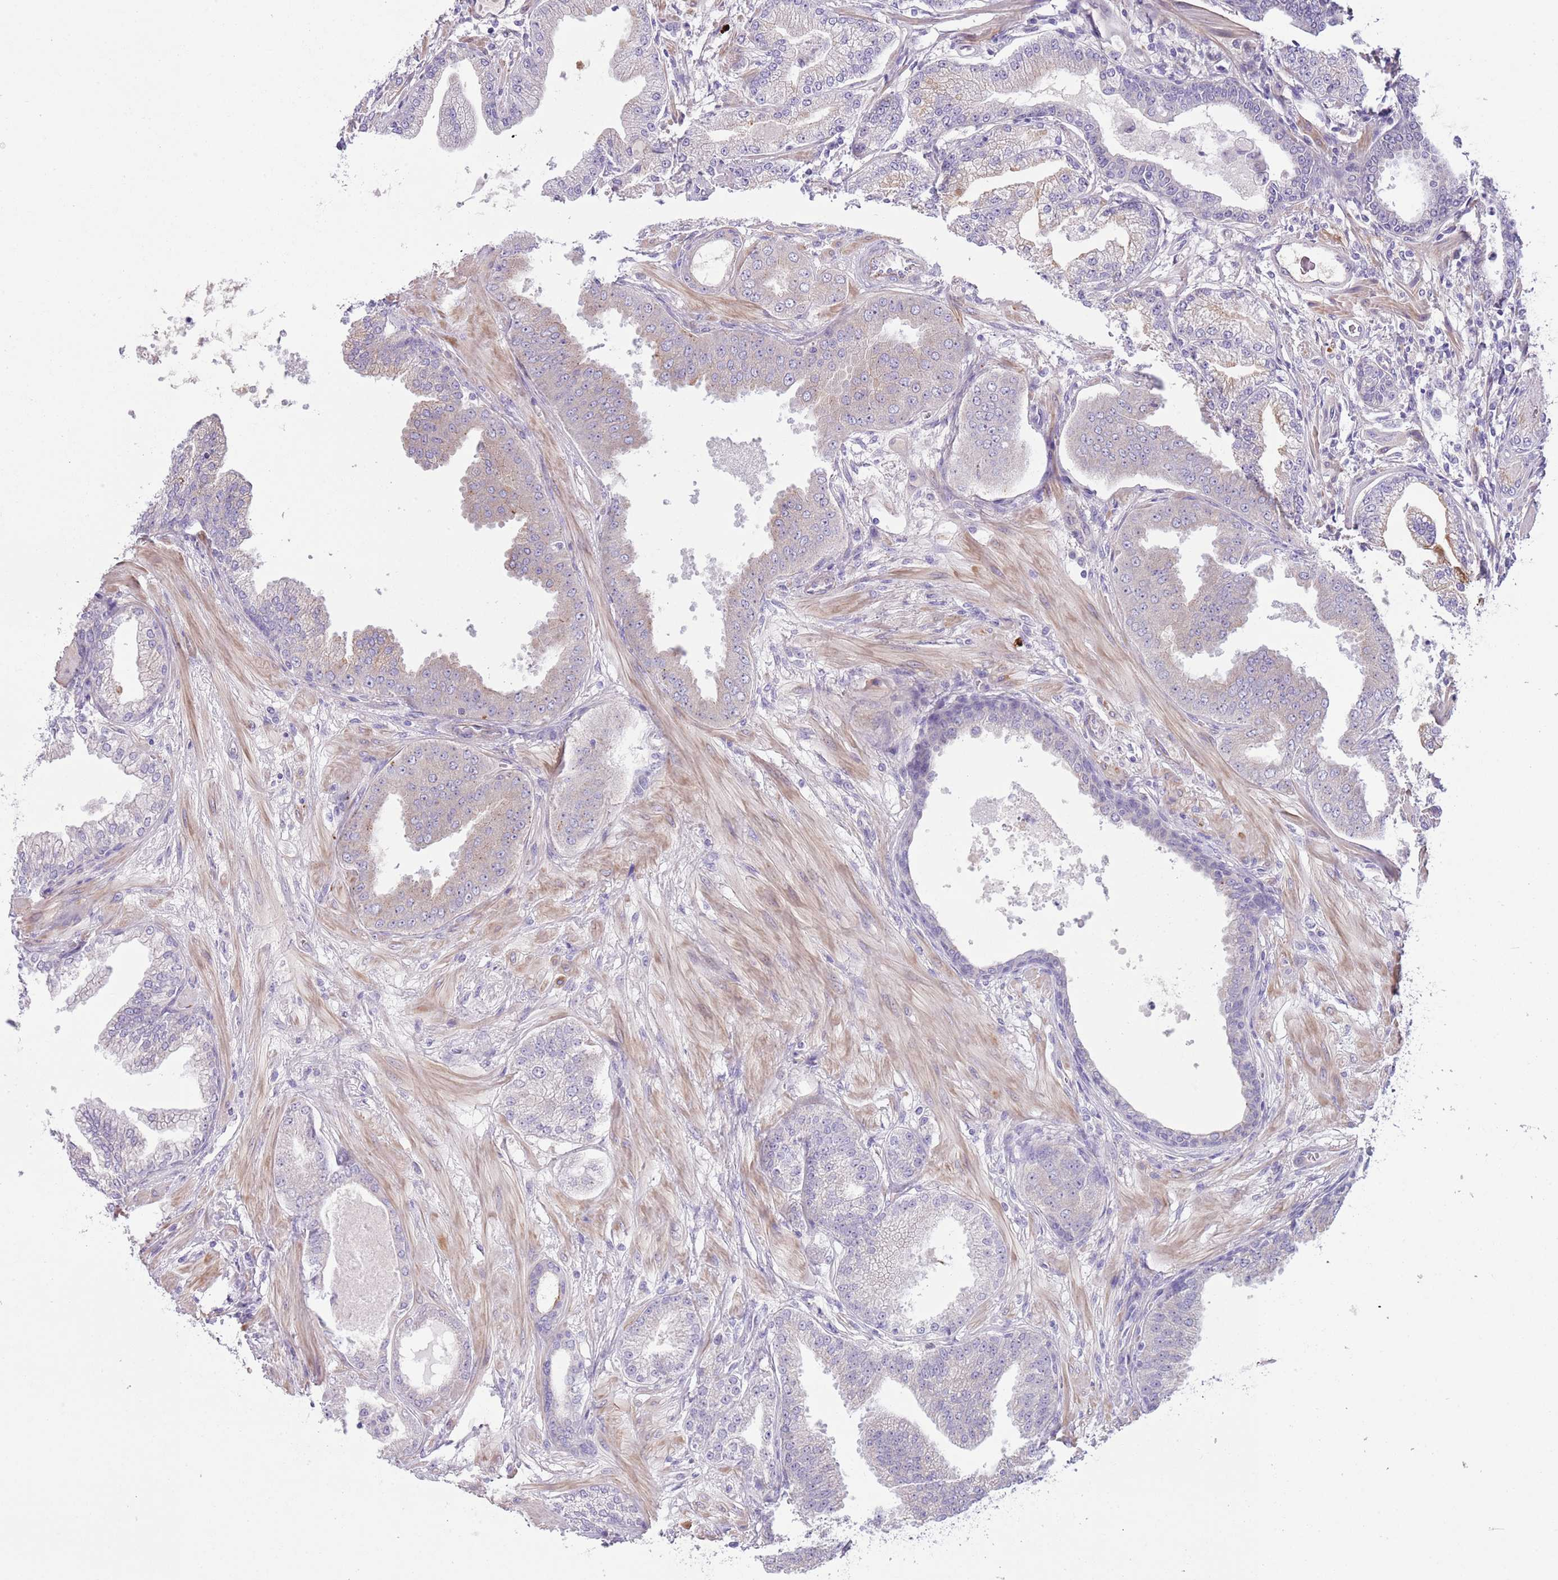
{"staining": {"intensity": "negative", "quantity": "none", "location": "none"}, "tissue": "prostate cancer", "cell_type": "Tumor cells", "image_type": "cancer", "snomed": [{"axis": "morphology", "description": "Adenocarcinoma, Low grade"}, {"axis": "topography", "description": "Prostate"}], "caption": "DAB (3,3'-diaminobenzidine) immunohistochemical staining of human prostate cancer demonstrates no significant expression in tumor cells.", "gene": "CFH", "patient": {"sex": "male", "age": 55}}